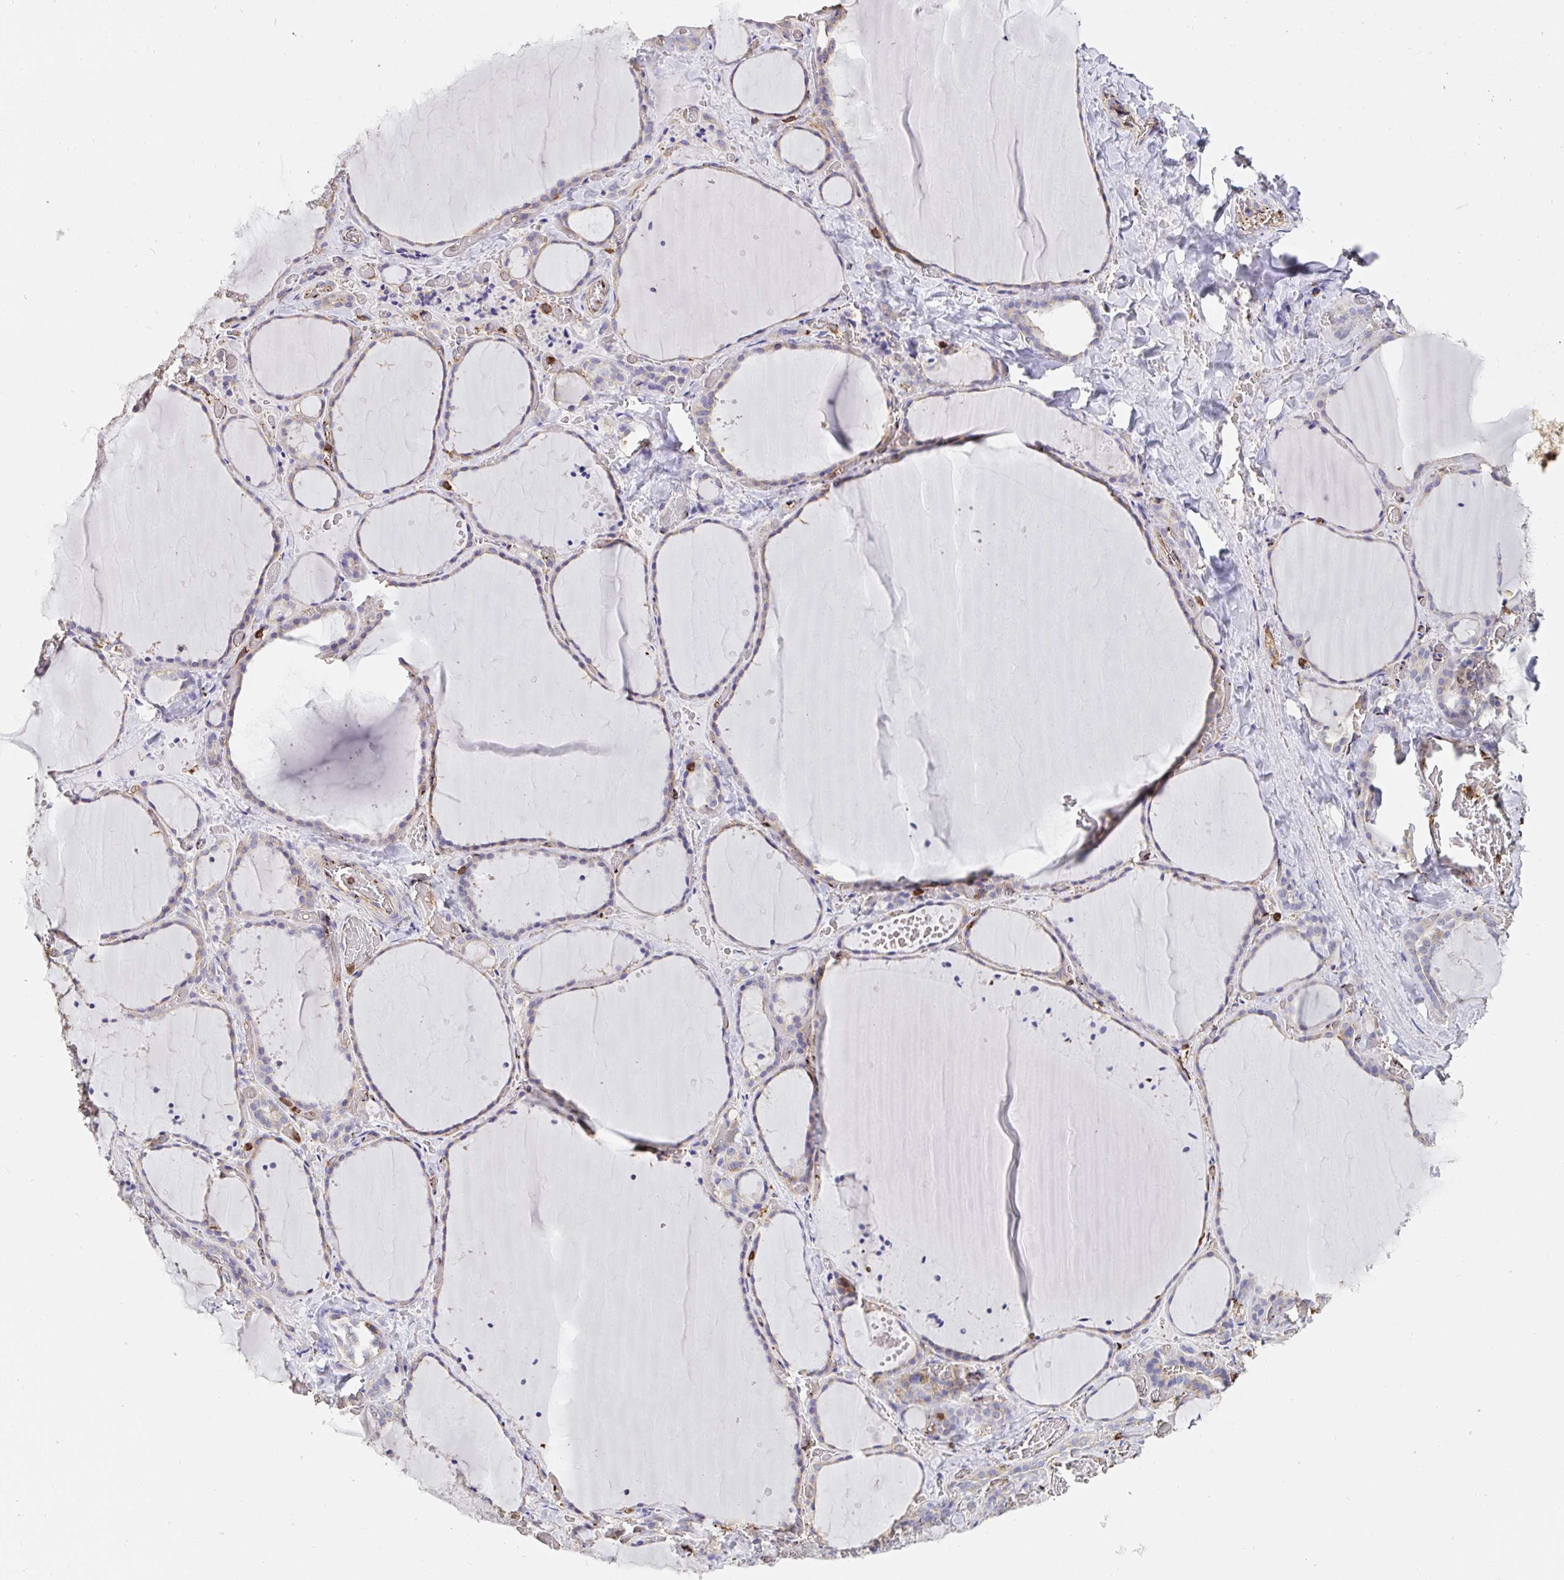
{"staining": {"intensity": "weak", "quantity": "25%-75%", "location": "cytoplasmic/membranous"}, "tissue": "thyroid gland", "cell_type": "Glandular cells", "image_type": "normal", "snomed": [{"axis": "morphology", "description": "Normal tissue, NOS"}, {"axis": "topography", "description": "Thyroid gland"}], "caption": "An immunohistochemistry image of normal tissue is shown. Protein staining in brown highlights weak cytoplasmic/membranous positivity in thyroid gland within glandular cells. (DAB (3,3'-diaminobenzidine) IHC with brightfield microscopy, high magnification).", "gene": "CFL1", "patient": {"sex": "female", "age": 36}}